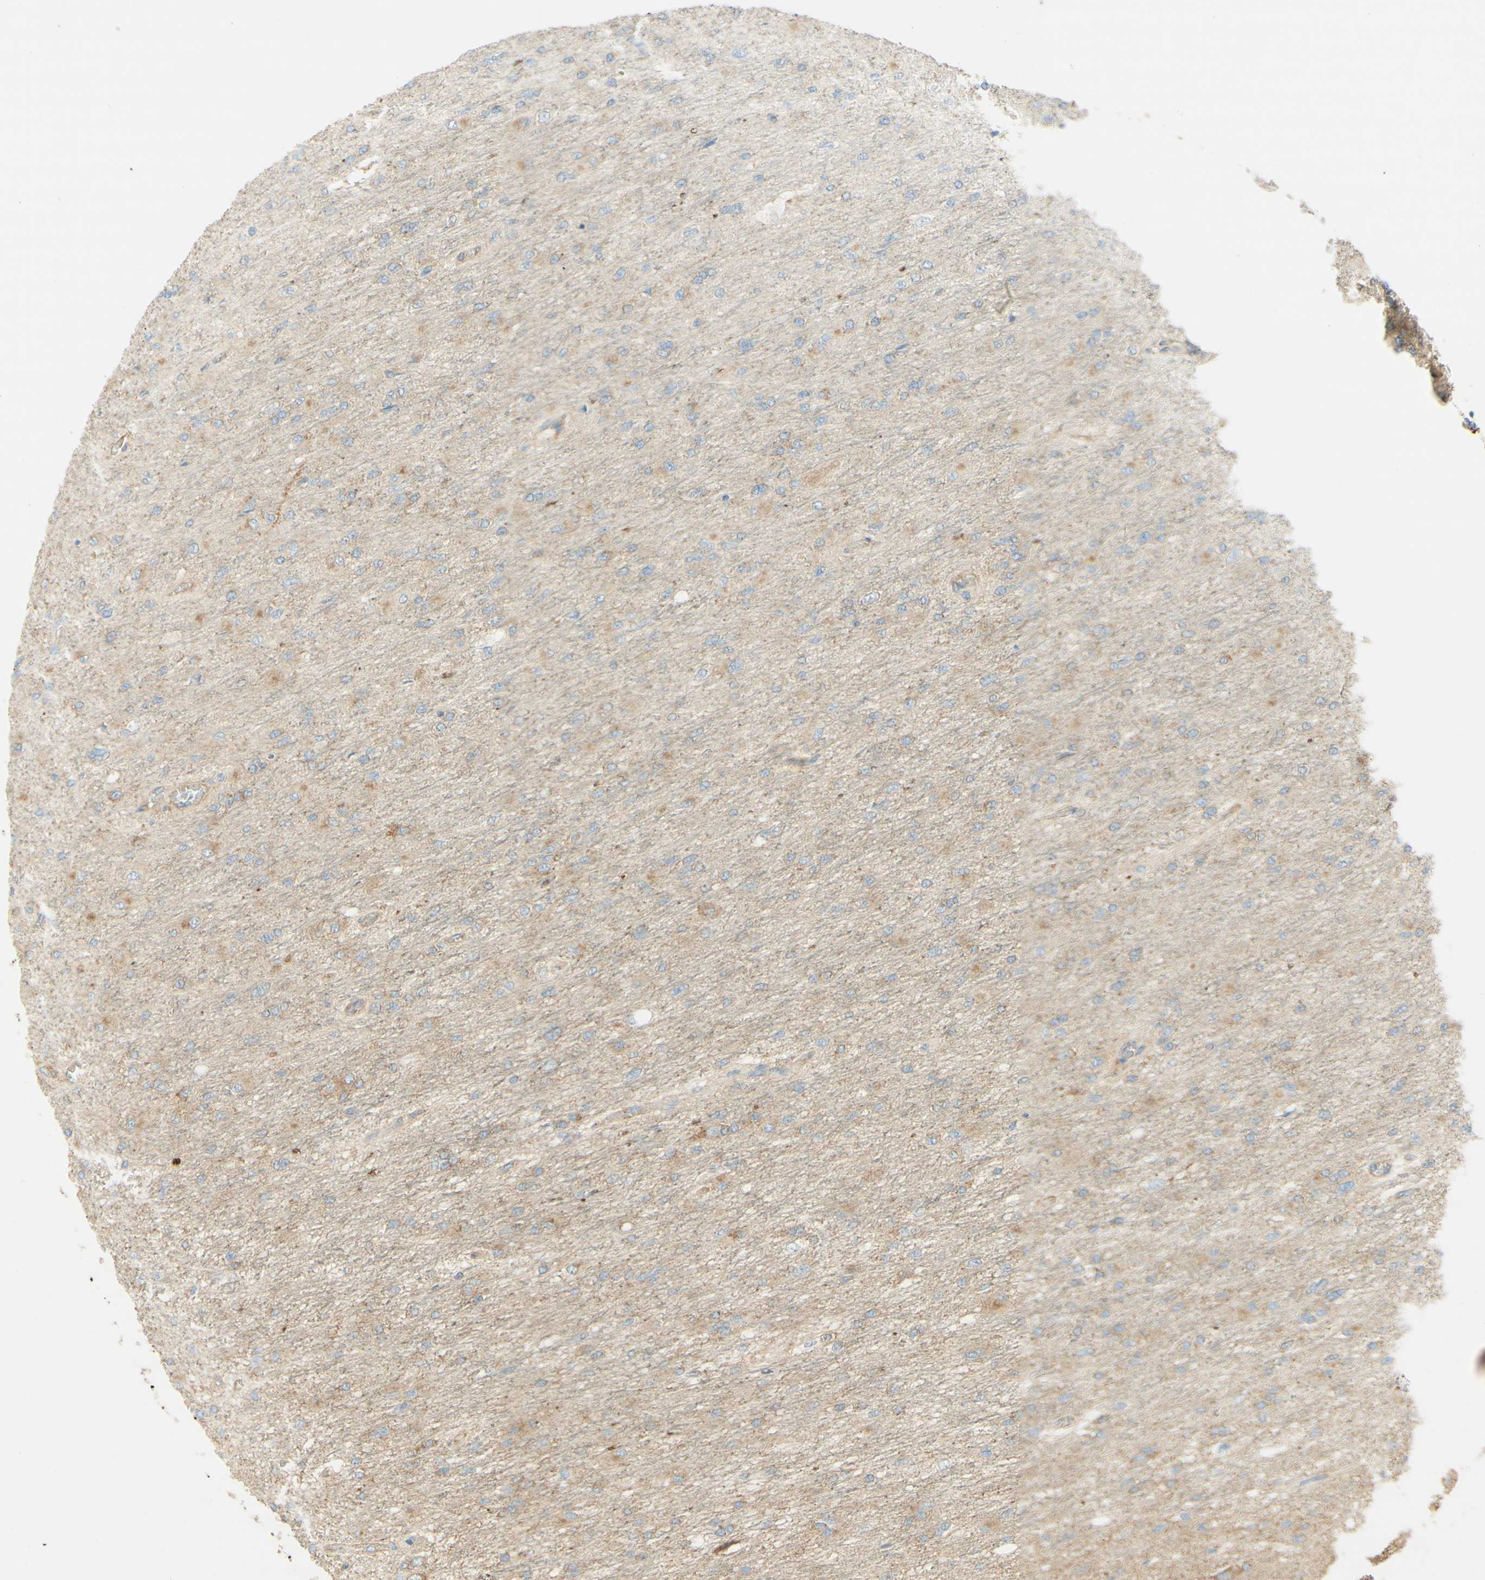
{"staining": {"intensity": "weak", "quantity": "<25%", "location": "cytoplasmic/membranous"}, "tissue": "glioma", "cell_type": "Tumor cells", "image_type": "cancer", "snomed": [{"axis": "morphology", "description": "Glioma, malignant, High grade"}, {"axis": "topography", "description": "Cerebral cortex"}], "caption": "Immunohistochemical staining of malignant glioma (high-grade) displays no significant positivity in tumor cells. Brightfield microscopy of IHC stained with DAB (brown) and hematoxylin (blue), captured at high magnification.", "gene": "CLTC", "patient": {"sex": "female", "age": 36}}